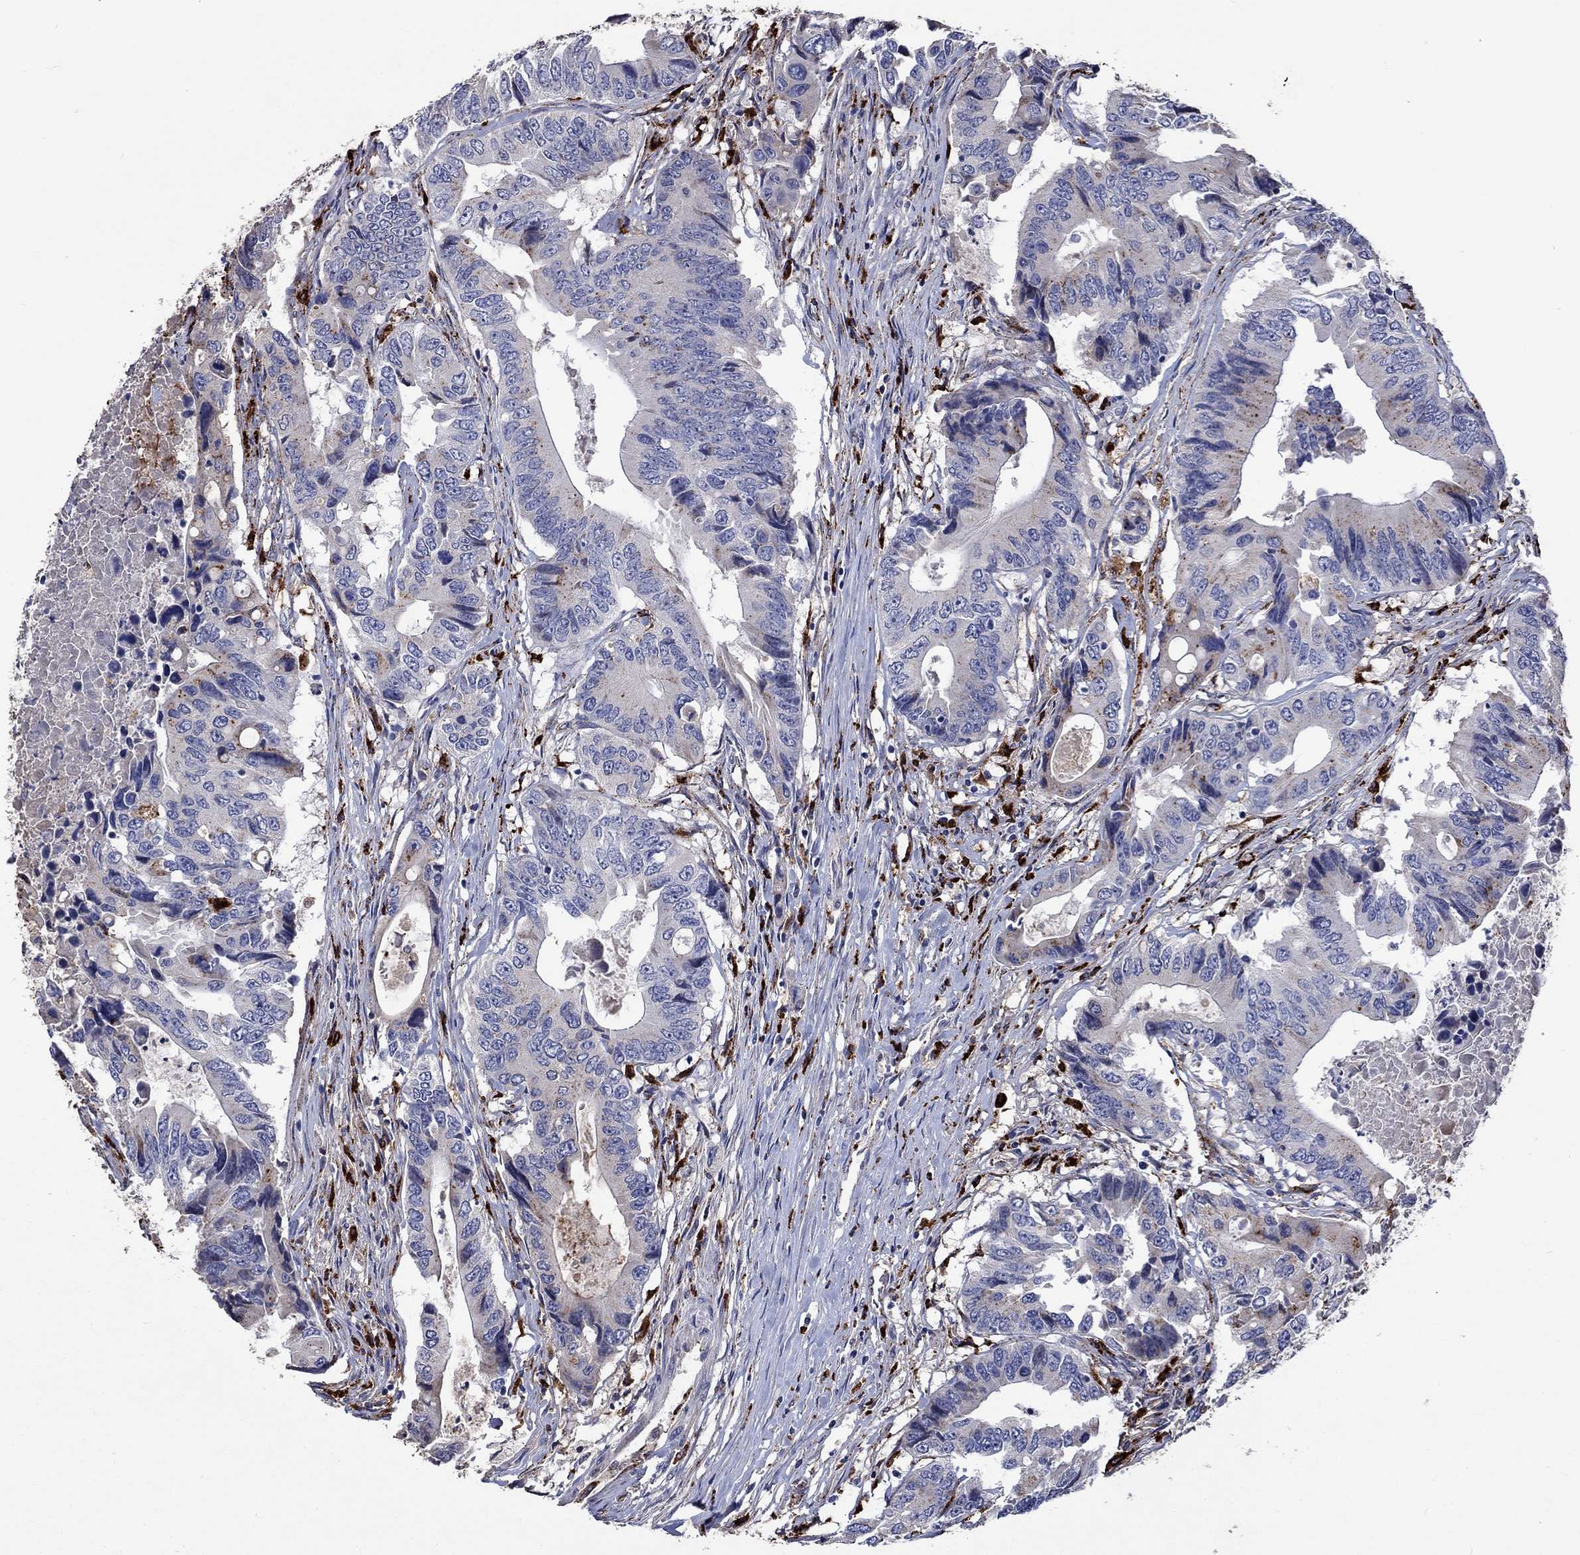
{"staining": {"intensity": "moderate", "quantity": "<25%", "location": "cytoplasmic/membranous"}, "tissue": "colorectal cancer", "cell_type": "Tumor cells", "image_type": "cancer", "snomed": [{"axis": "morphology", "description": "Adenocarcinoma, NOS"}, {"axis": "topography", "description": "Colon"}], "caption": "Moderate cytoplasmic/membranous expression for a protein is appreciated in about <25% of tumor cells of colorectal cancer (adenocarcinoma) using immunohistochemistry (IHC).", "gene": "CTSB", "patient": {"sex": "female", "age": 90}}